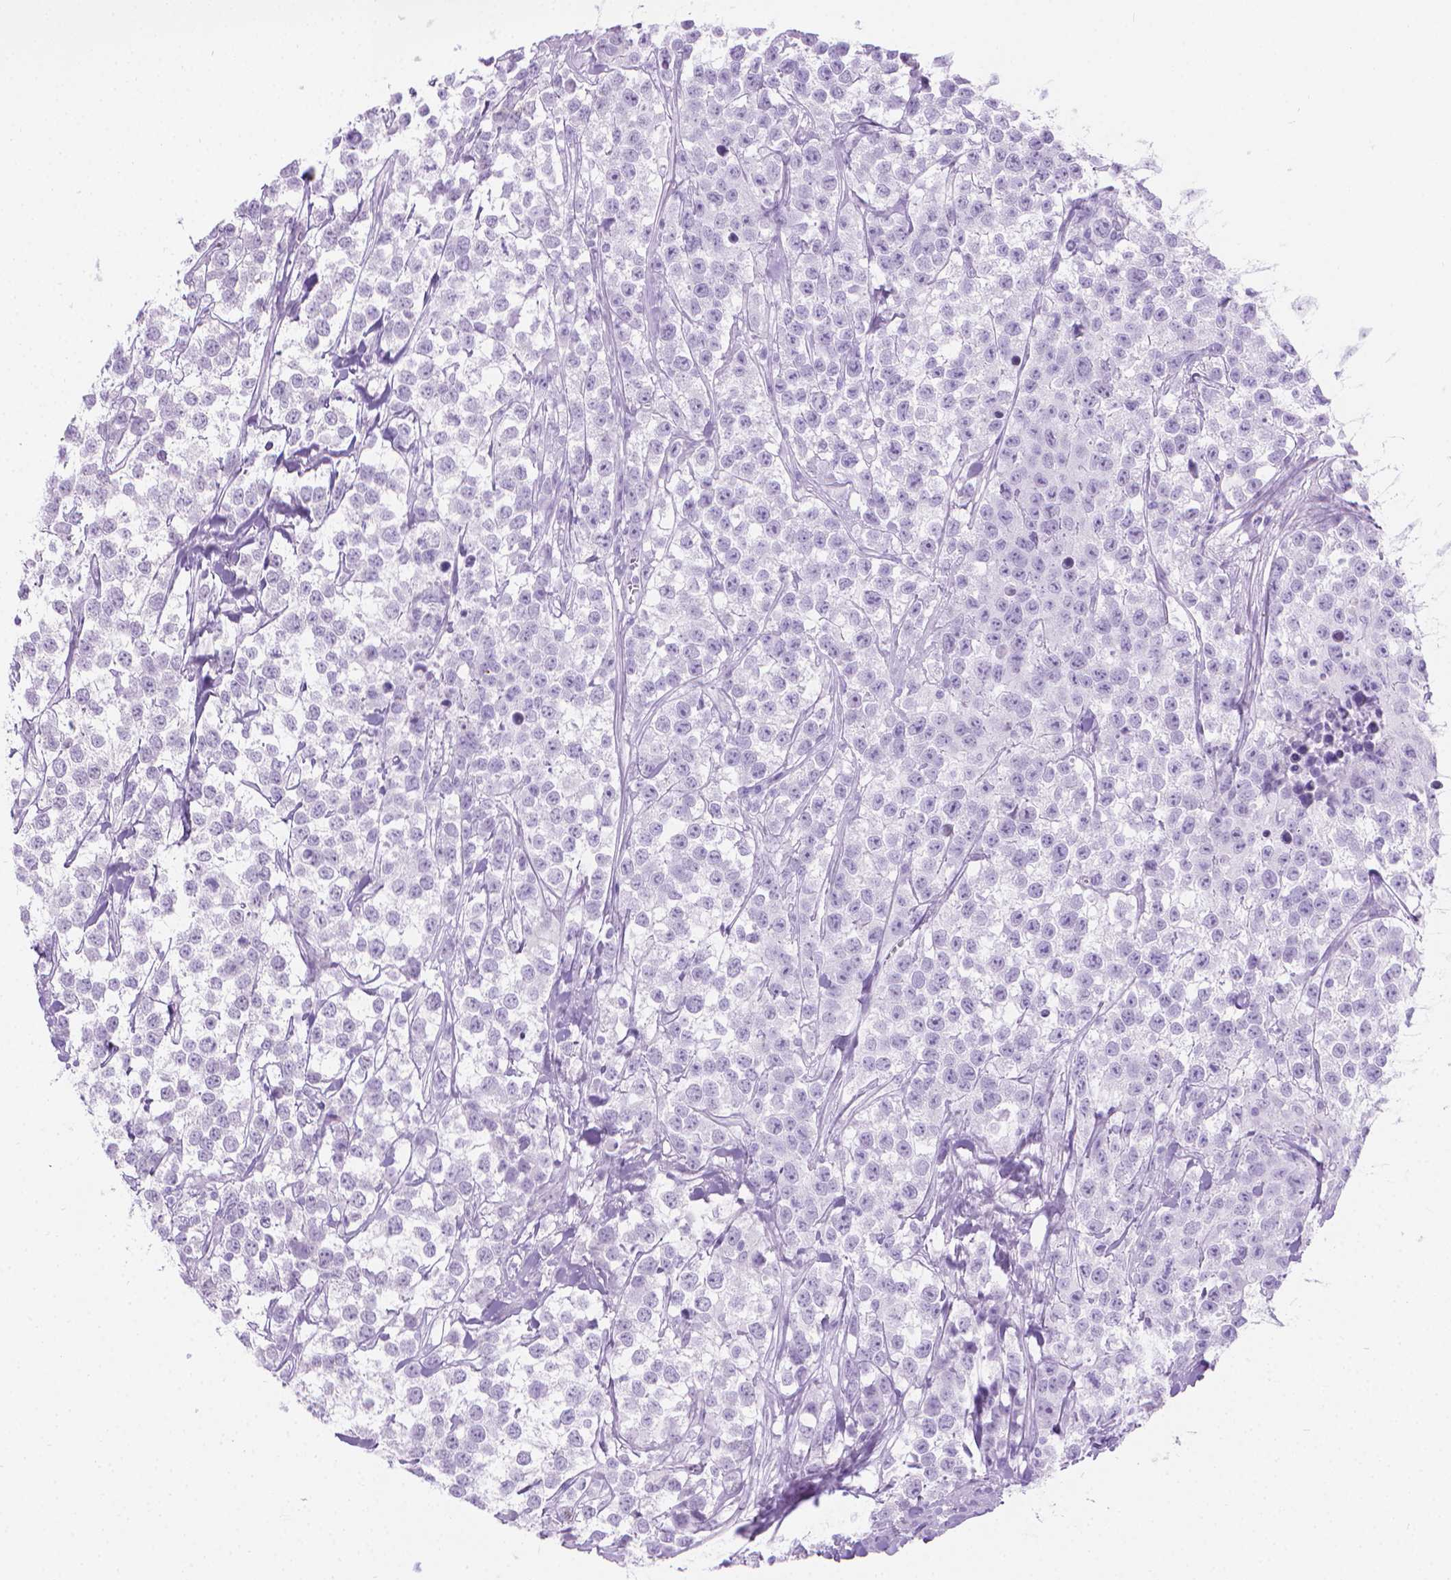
{"staining": {"intensity": "negative", "quantity": "none", "location": "none"}, "tissue": "testis cancer", "cell_type": "Tumor cells", "image_type": "cancer", "snomed": [{"axis": "morphology", "description": "Seminoma, NOS"}, {"axis": "topography", "description": "Testis"}], "caption": "The IHC photomicrograph has no significant staining in tumor cells of seminoma (testis) tissue.", "gene": "CFAP52", "patient": {"sex": "male", "age": 59}}